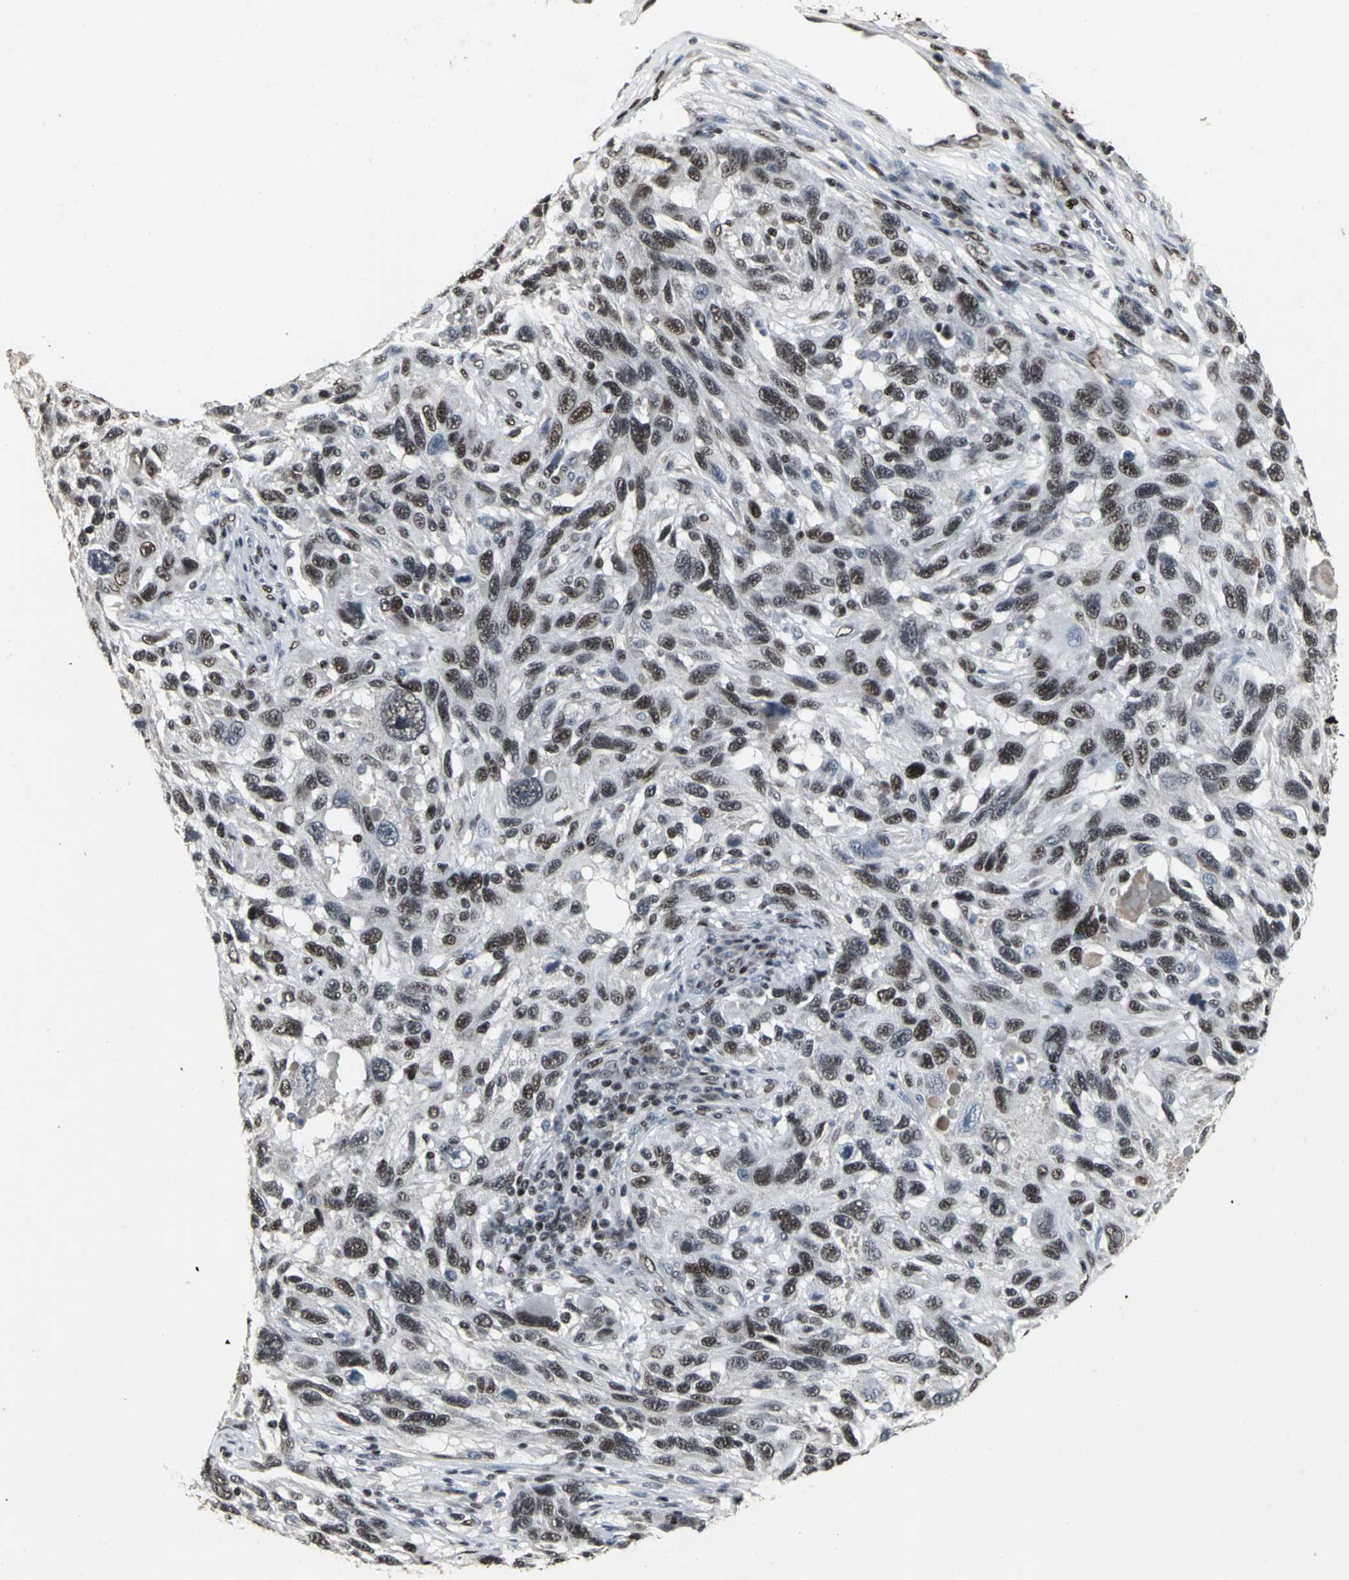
{"staining": {"intensity": "moderate", "quantity": ">75%", "location": "nuclear"}, "tissue": "melanoma", "cell_type": "Tumor cells", "image_type": "cancer", "snomed": [{"axis": "morphology", "description": "Malignant melanoma, NOS"}, {"axis": "topography", "description": "Skin"}], "caption": "Malignant melanoma stained with DAB (3,3'-diaminobenzidine) IHC exhibits medium levels of moderate nuclear positivity in about >75% of tumor cells. Using DAB (brown) and hematoxylin (blue) stains, captured at high magnification using brightfield microscopy.", "gene": "SRF", "patient": {"sex": "male", "age": 53}}